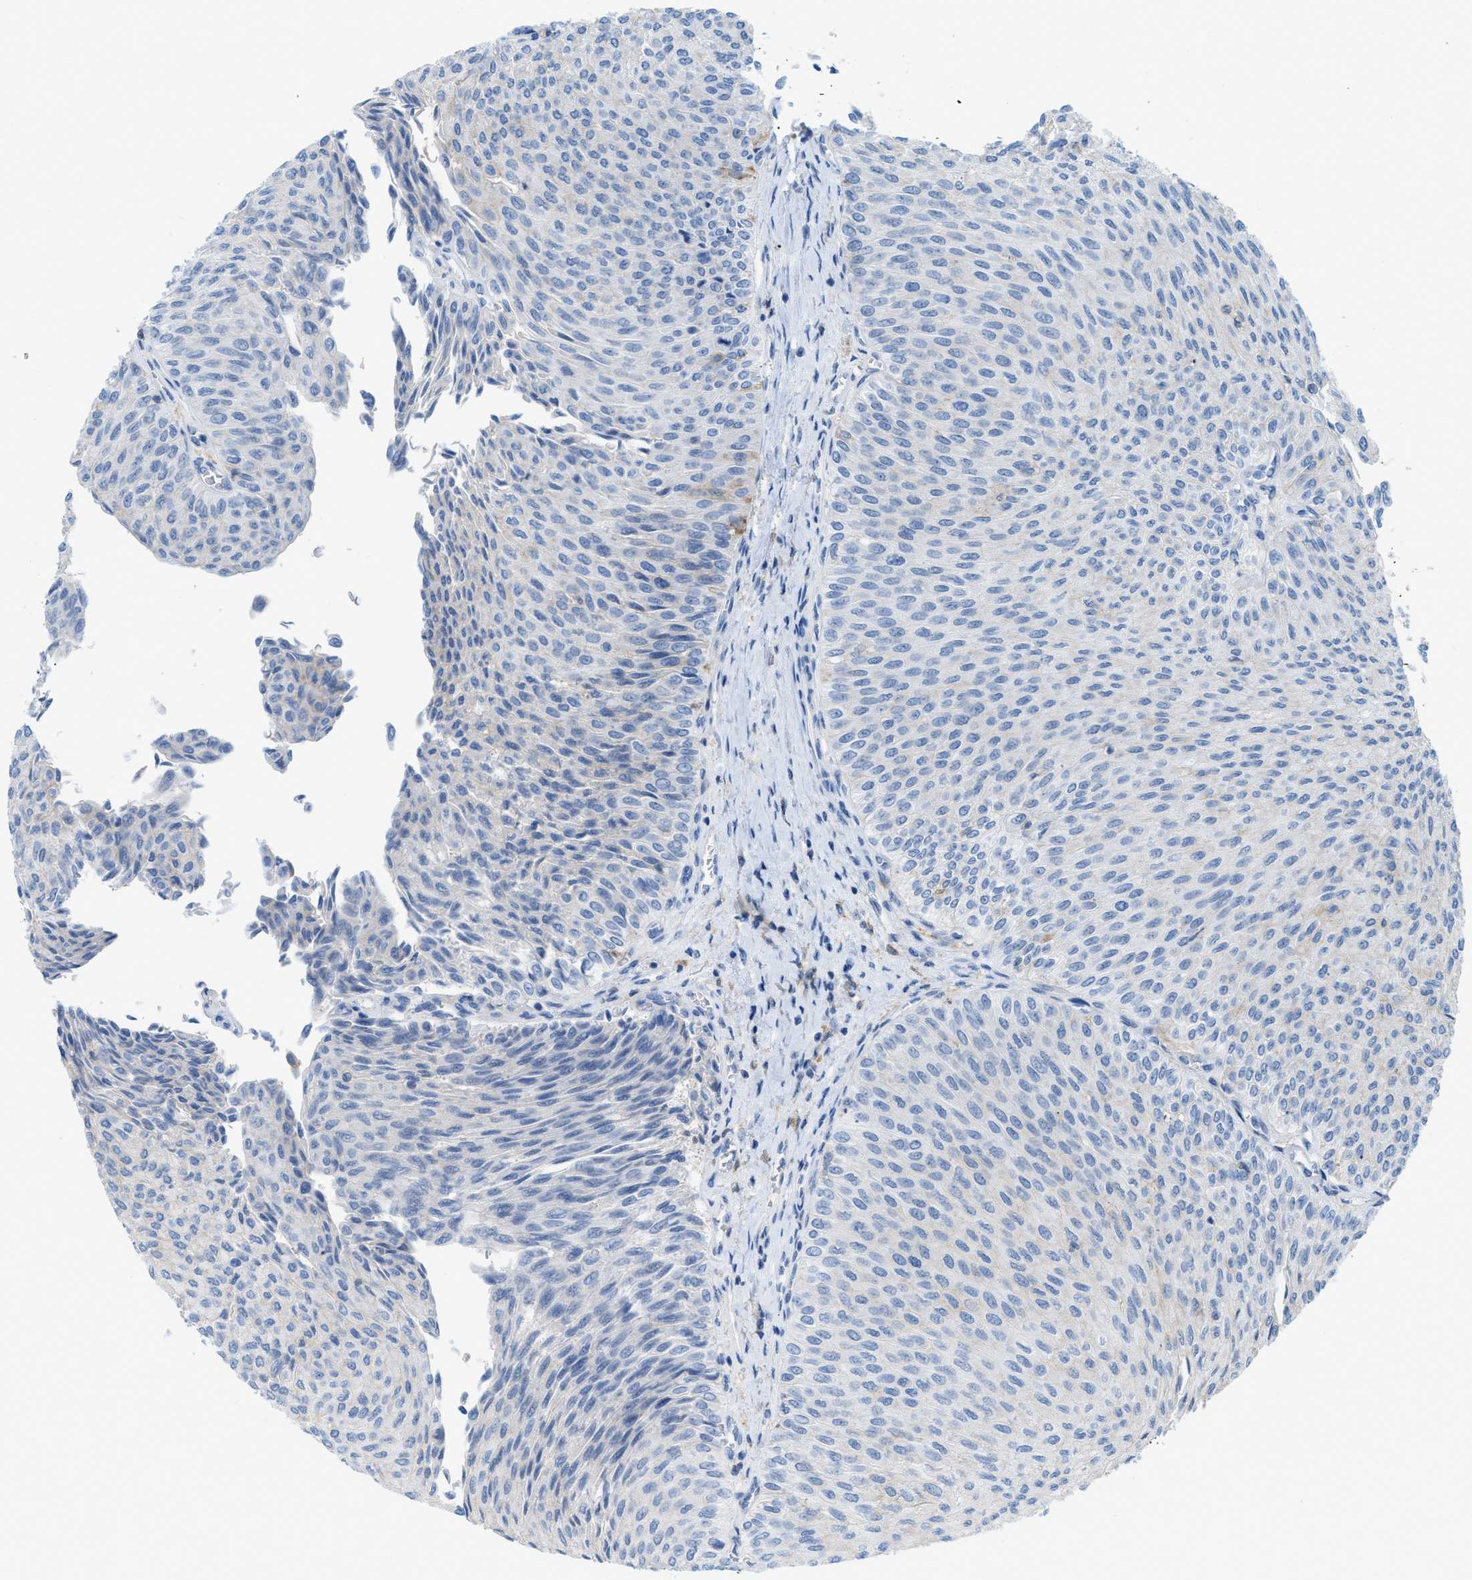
{"staining": {"intensity": "negative", "quantity": "none", "location": "none"}, "tissue": "urothelial cancer", "cell_type": "Tumor cells", "image_type": "cancer", "snomed": [{"axis": "morphology", "description": "Urothelial carcinoma, Low grade"}, {"axis": "topography", "description": "Urinary bladder"}], "caption": "This micrograph is of urothelial cancer stained with immunohistochemistry (IHC) to label a protein in brown with the nuclei are counter-stained blue. There is no staining in tumor cells.", "gene": "SLC3A2", "patient": {"sex": "male", "age": 78}}